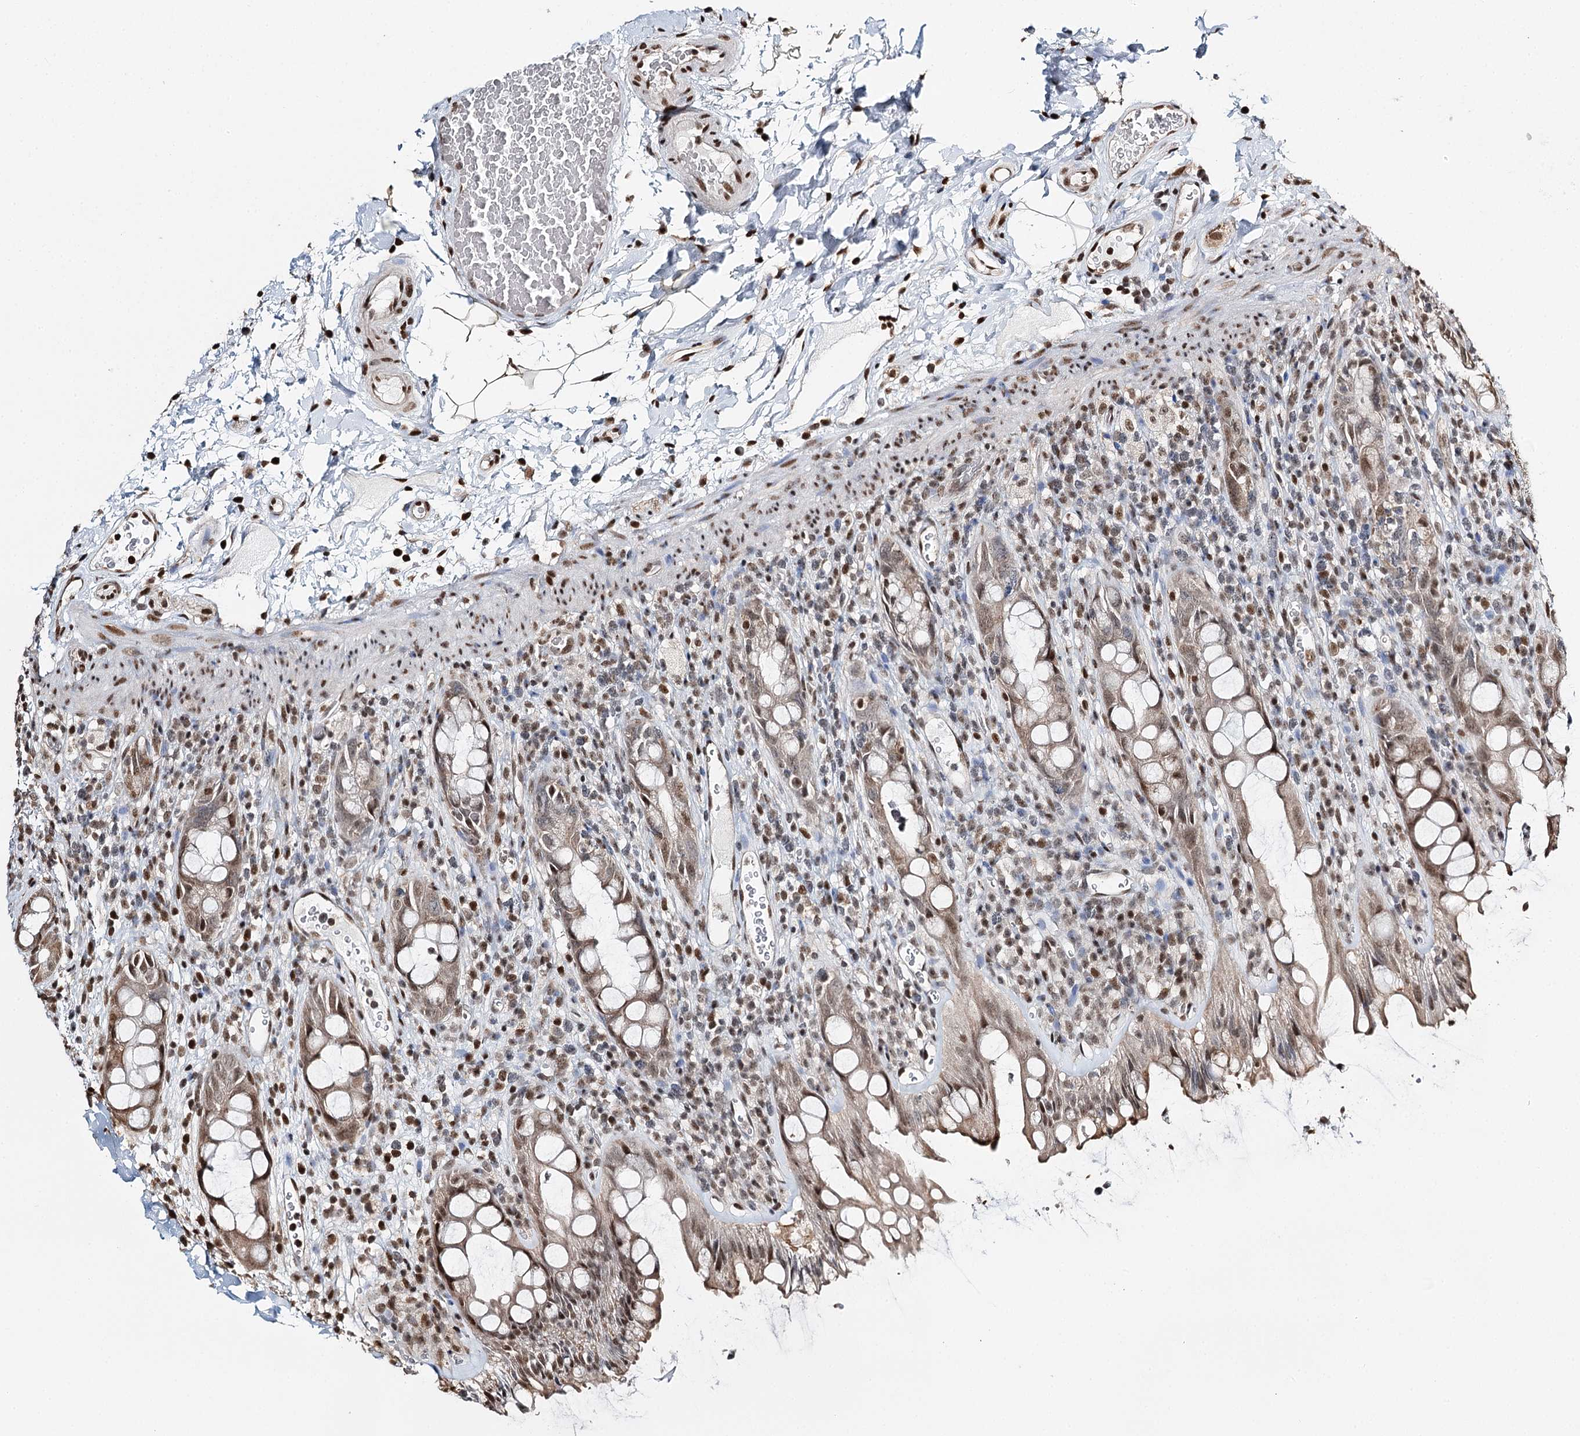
{"staining": {"intensity": "moderate", "quantity": "25%-75%", "location": "nuclear"}, "tissue": "rectum", "cell_type": "Glandular cells", "image_type": "normal", "snomed": [{"axis": "morphology", "description": "Normal tissue, NOS"}, {"axis": "topography", "description": "Rectum"}], "caption": "Rectum stained with DAB (3,3'-diaminobenzidine) immunohistochemistry (IHC) reveals medium levels of moderate nuclear expression in about 25%-75% of glandular cells.", "gene": "RPS27A", "patient": {"sex": "female", "age": 57}}